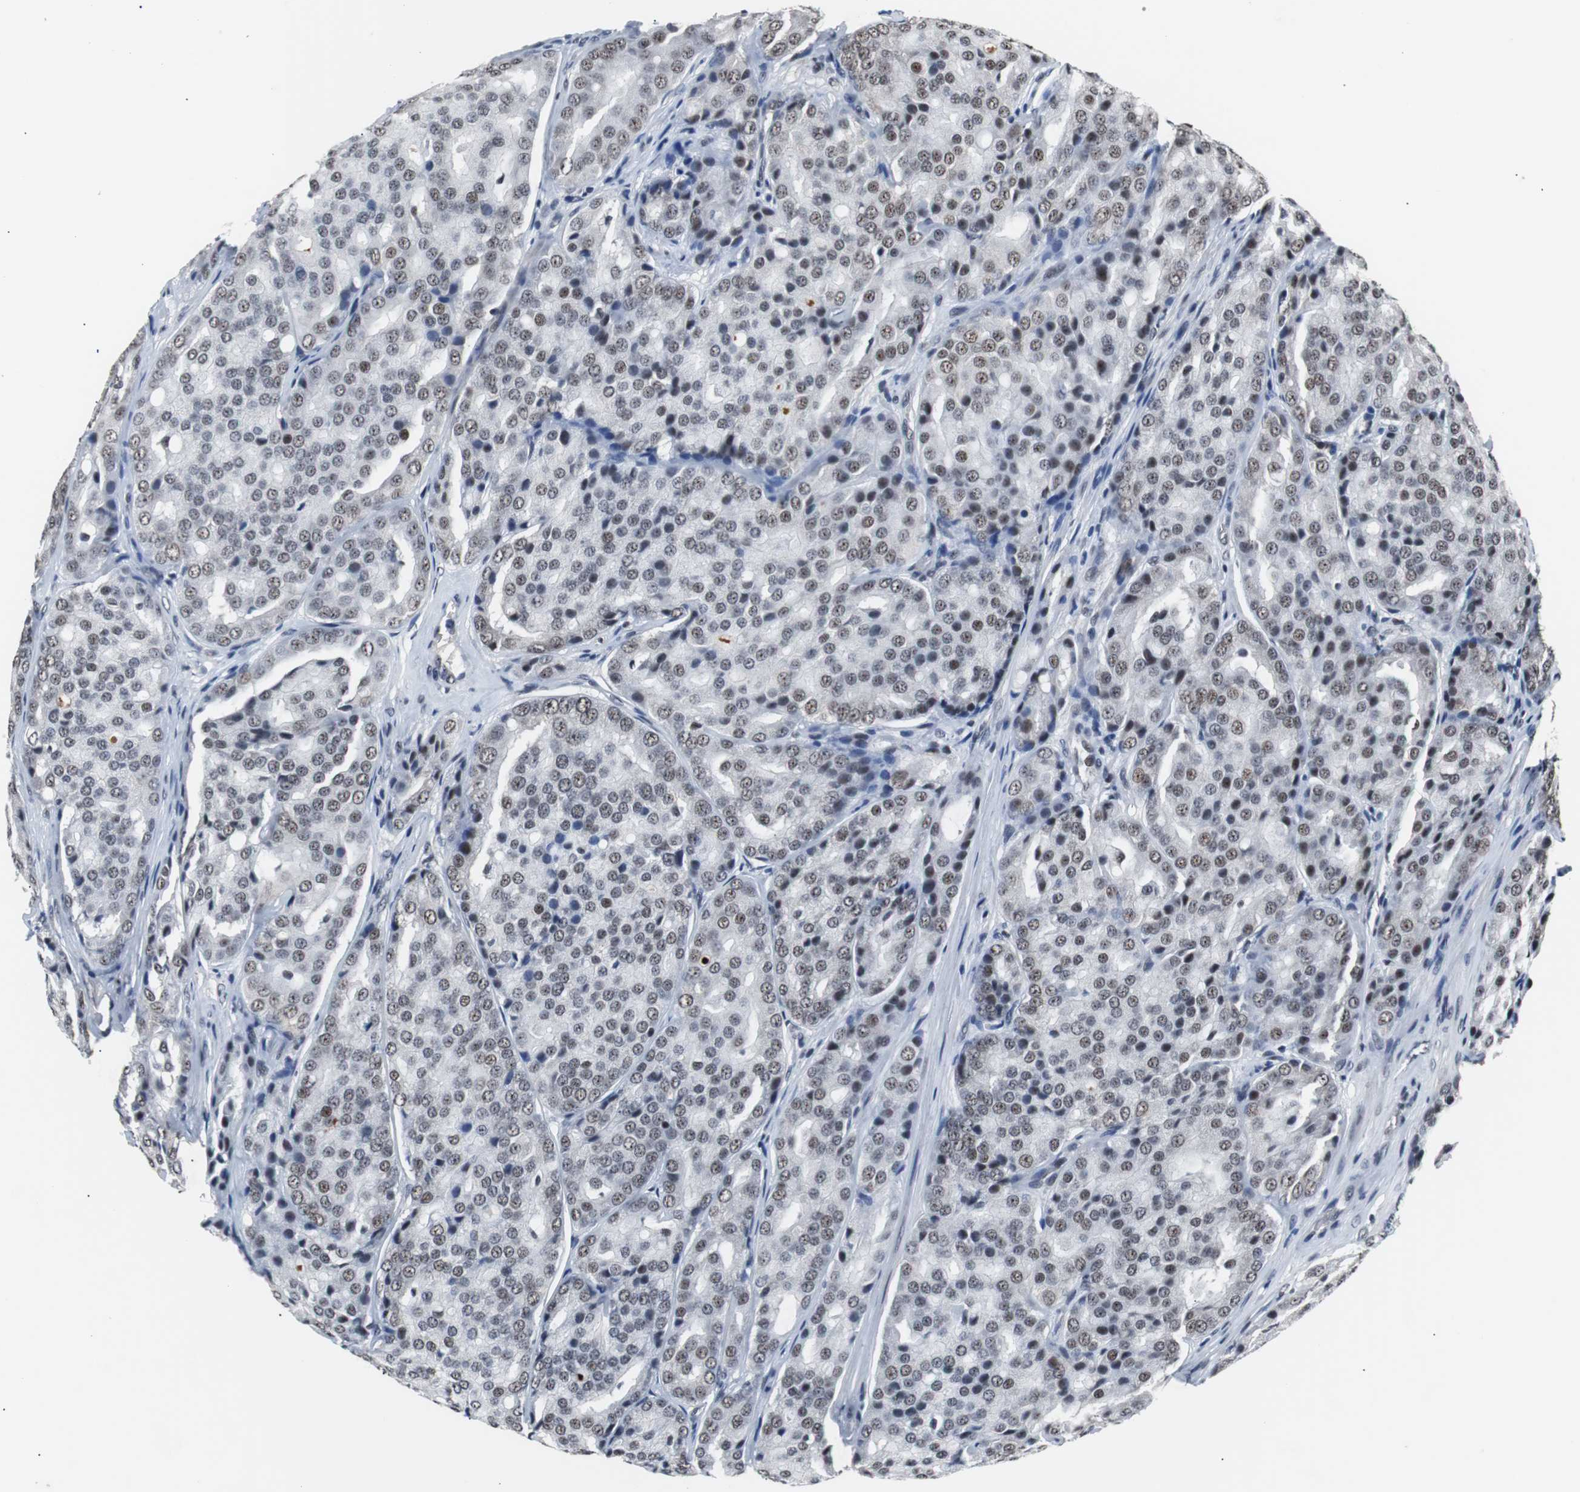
{"staining": {"intensity": "weak", "quantity": "25%-75%", "location": "nuclear"}, "tissue": "prostate cancer", "cell_type": "Tumor cells", "image_type": "cancer", "snomed": [{"axis": "morphology", "description": "Adenocarcinoma, High grade"}, {"axis": "topography", "description": "Prostate"}], "caption": "Human prostate high-grade adenocarcinoma stained with a brown dye shows weak nuclear positive staining in about 25%-75% of tumor cells.", "gene": "USP28", "patient": {"sex": "male", "age": 64}}